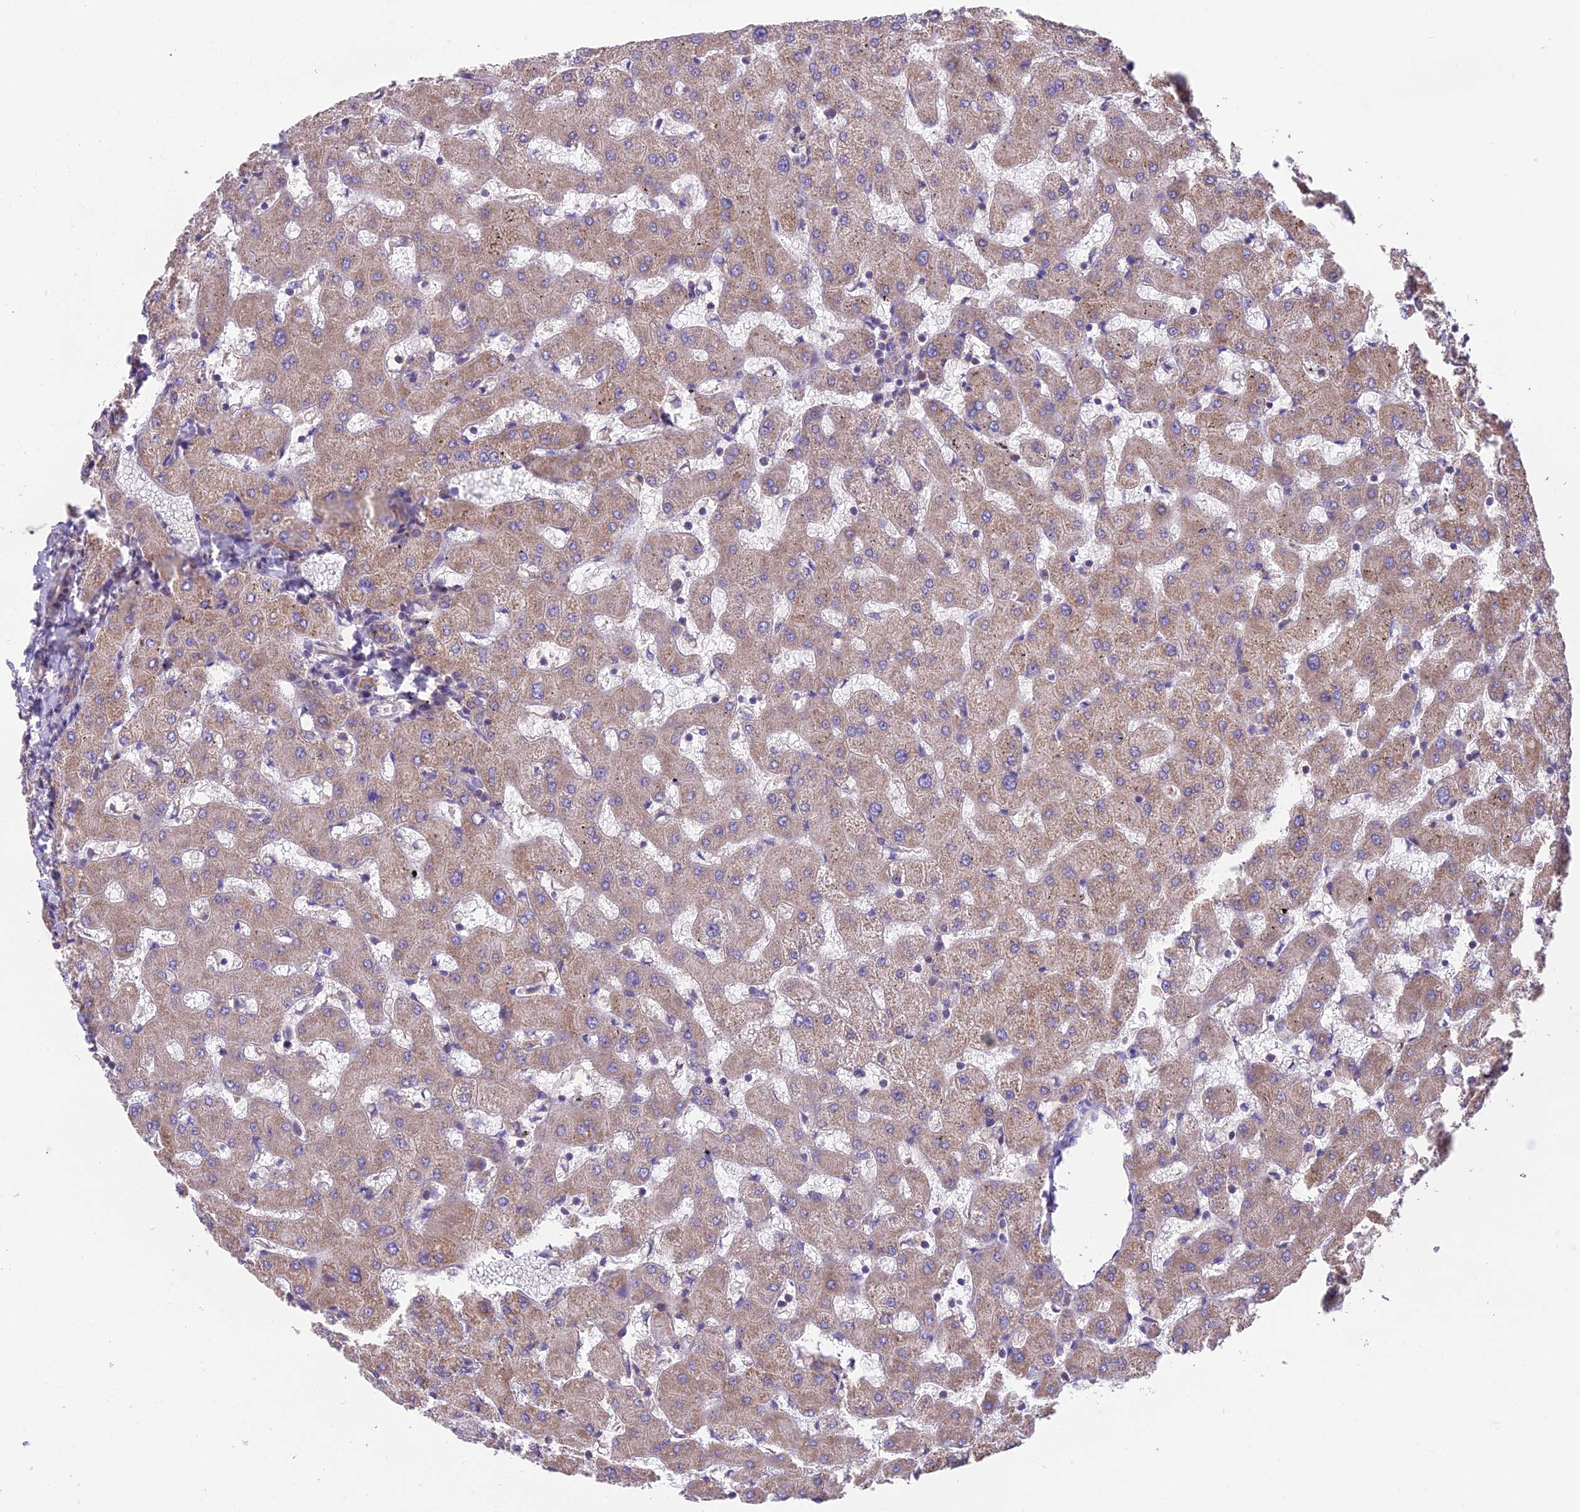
{"staining": {"intensity": "moderate", "quantity": ">75%", "location": "cytoplasmic/membranous"}, "tissue": "liver", "cell_type": "Cholangiocytes", "image_type": "normal", "snomed": [{"axis": "morphology", "description": "Normal tissue, NOS"}, {"axis": "topography", "description": "Liver"}], "caption": "Moderate cytoplasmic/membranous protein staining is seen in about >75% of cholangiocytes in liver. (IHC, brightfield microscopy, high magnification).", "gene": "BLOC1S4", "patient": {"sex": "female", "age": 63}}